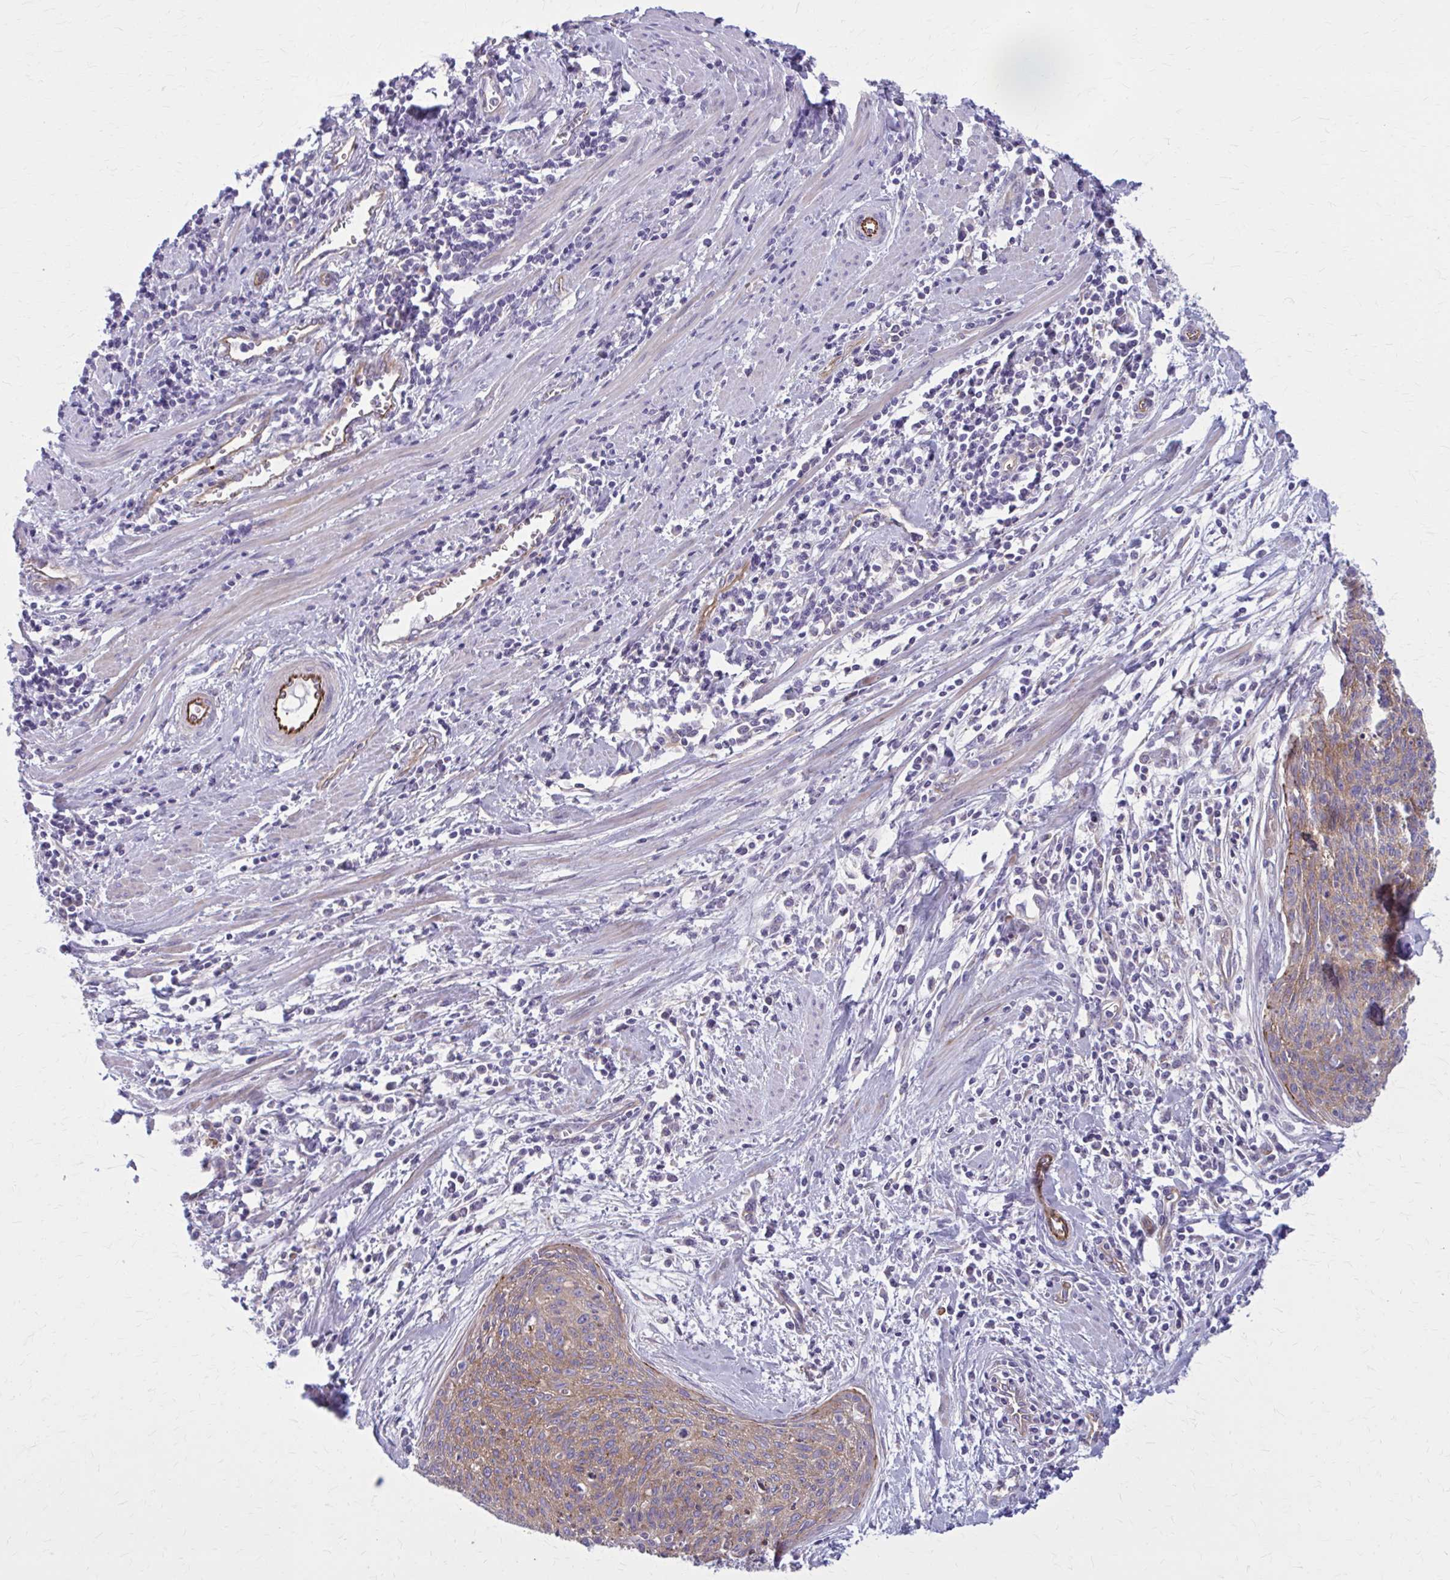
{"staining": {"intensity": "moderate", "quantity": ">75%", "location": "cytoplasmic/membranous"}, "tissue": "cervical cancer", "cell_type": "Tumor cells", "image_type": "cancer", "snomed": [{"axis": "morphology", "description": "Squamous cell carcinoma, NOS"}, {"axis": "topography", "description": "Cervix"}], "caption": "Protein analysis of squamous cell carcinoma (cervical) tissue reveals moderate cytoplasmic/membranous positivity in approximately >75% of tumor cells.", "gene": "ZDHHC7", "patient": {"sex": "female", "age": 55}}